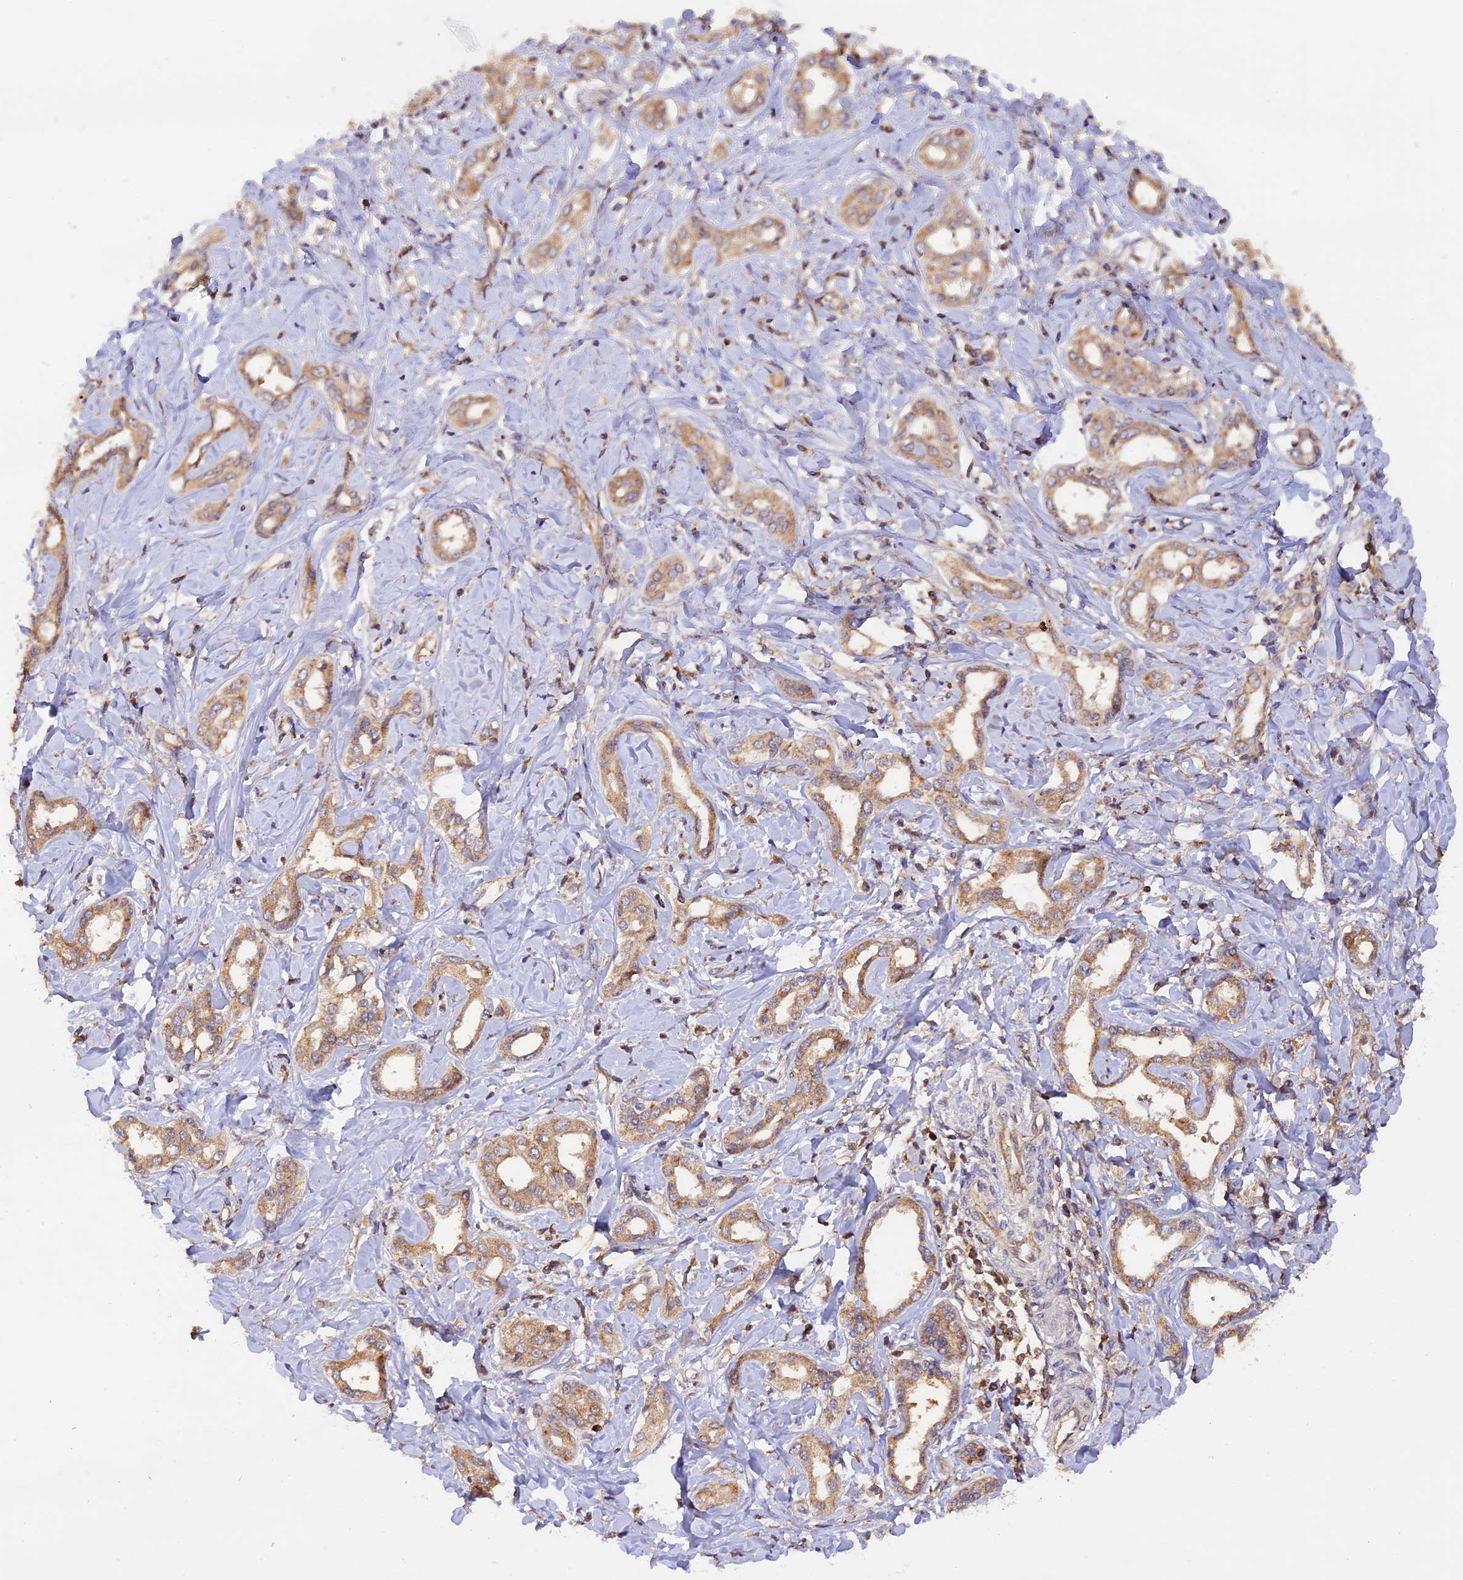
{"staining": {"intensity": "weak", "quantity": ">75%", "location": "cytoplasmic/membranous"}, "tissue": "liver cancer", "cell_type": "Tumor cells", "image_type": "cancer", "snomed": [{"axis": "morphology", "description": "Cholangiocarcinoma"}, {"axis": "topography", "description": "Liver"}], "caption": "Weak cytoplasmic/membranous positivity for a protein is seen in about >75% of tumor cells of cholangiocarcinoma (liver) using immunohistochemistry.", "gene": "PEX3", "patient": {"sex": "female", "age": 77}}